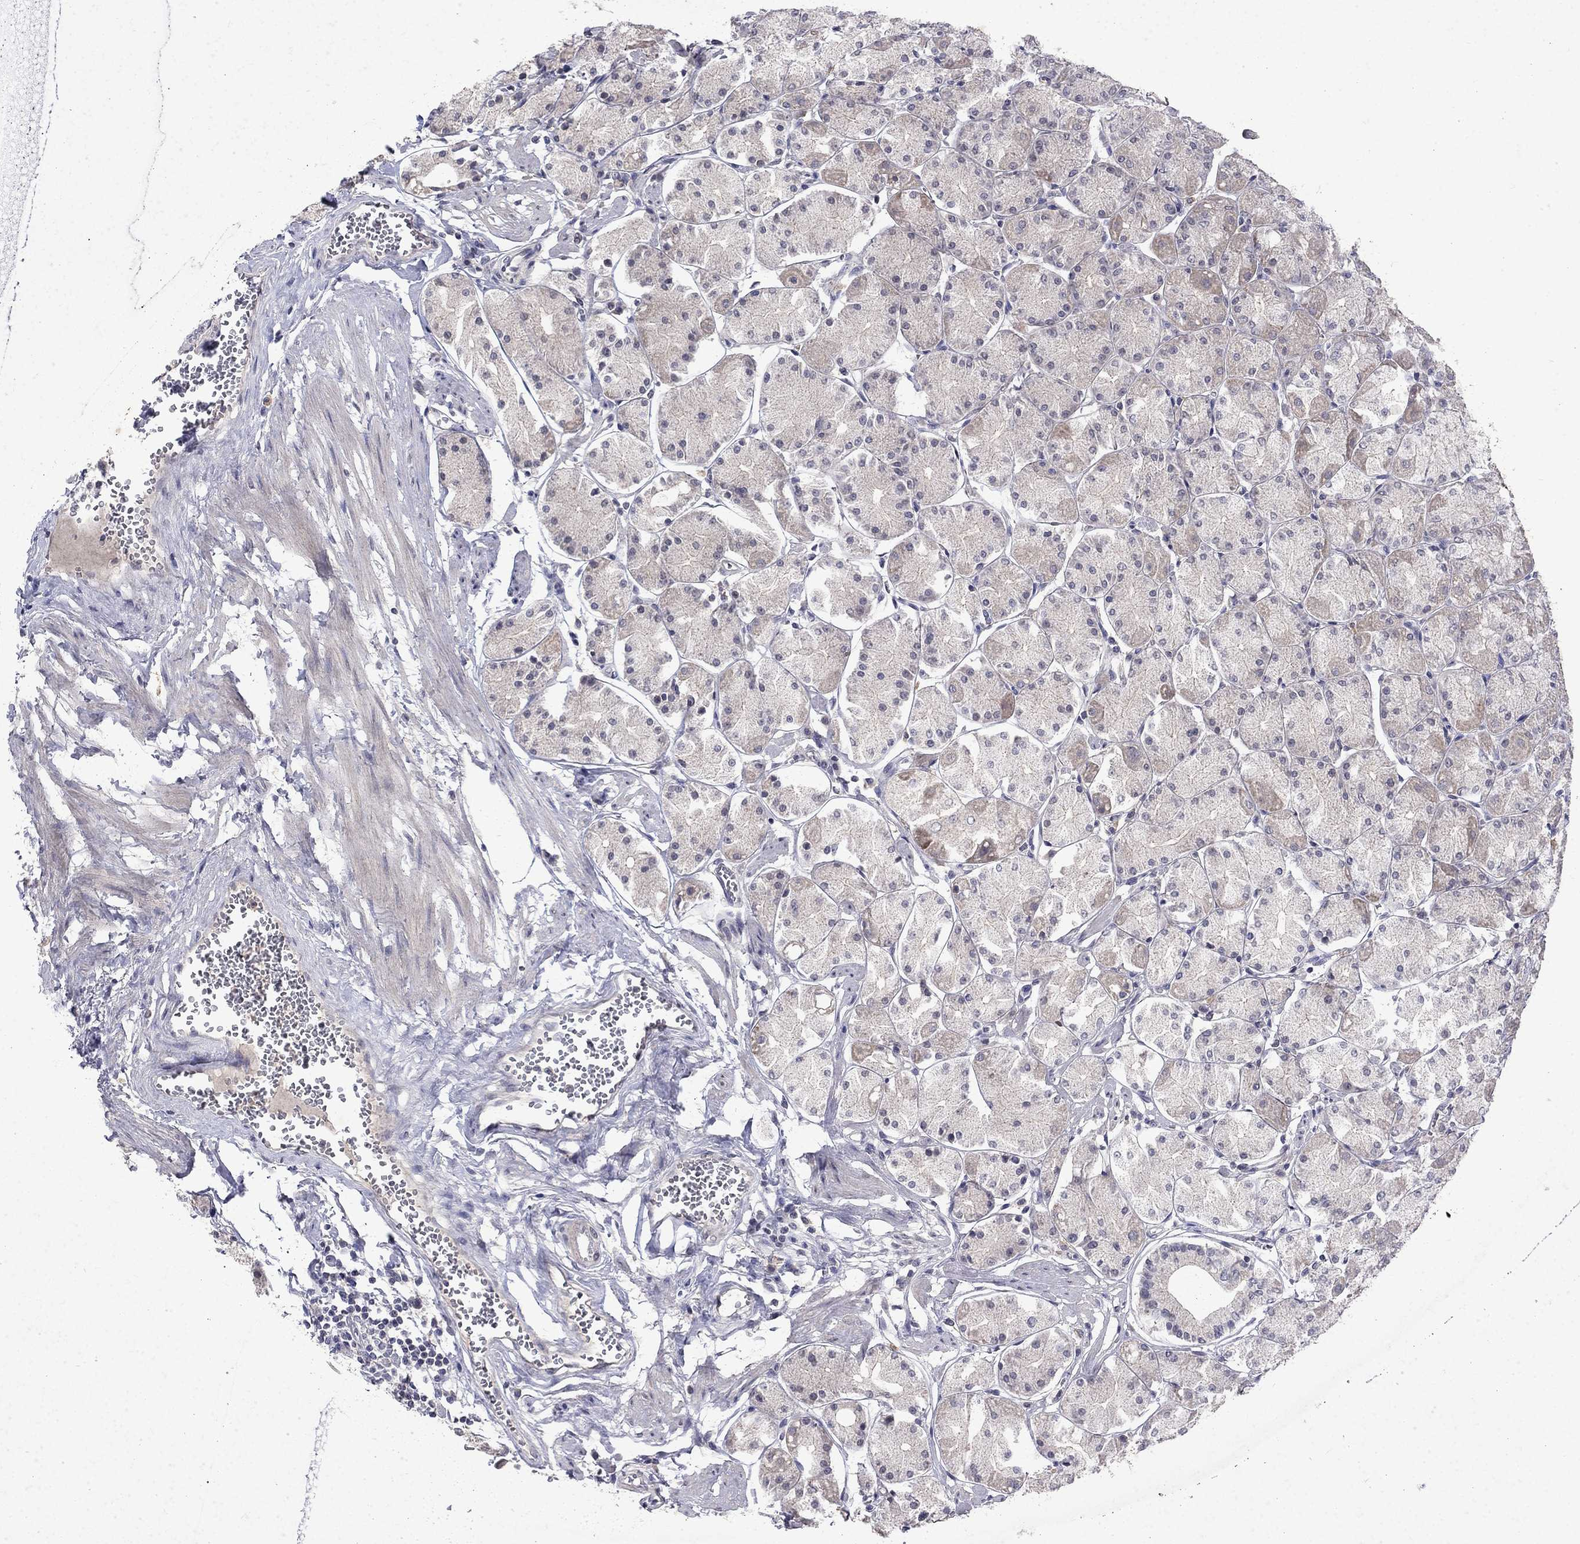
{"staining": {"intensity": "weak", "quantity": "<25%", "location": "cytoplasmic/membranous"}, "tissue": "stomach", "cell_type": "Glandular cells", "image_type": "normal", "snomed": [{"axis": "morphology", "description": "Normal tissue, NOS"}, {"axis": "topography", "description": "Stomach, upper"}], "caption": "Immunohistochemistry (IHC) image of benign stomach: human stomach stained with DAB demonstrates no significant protein staining in glandular cells.", "gene": "CHAT", "patient": {"sex": "male", "age": 60}}